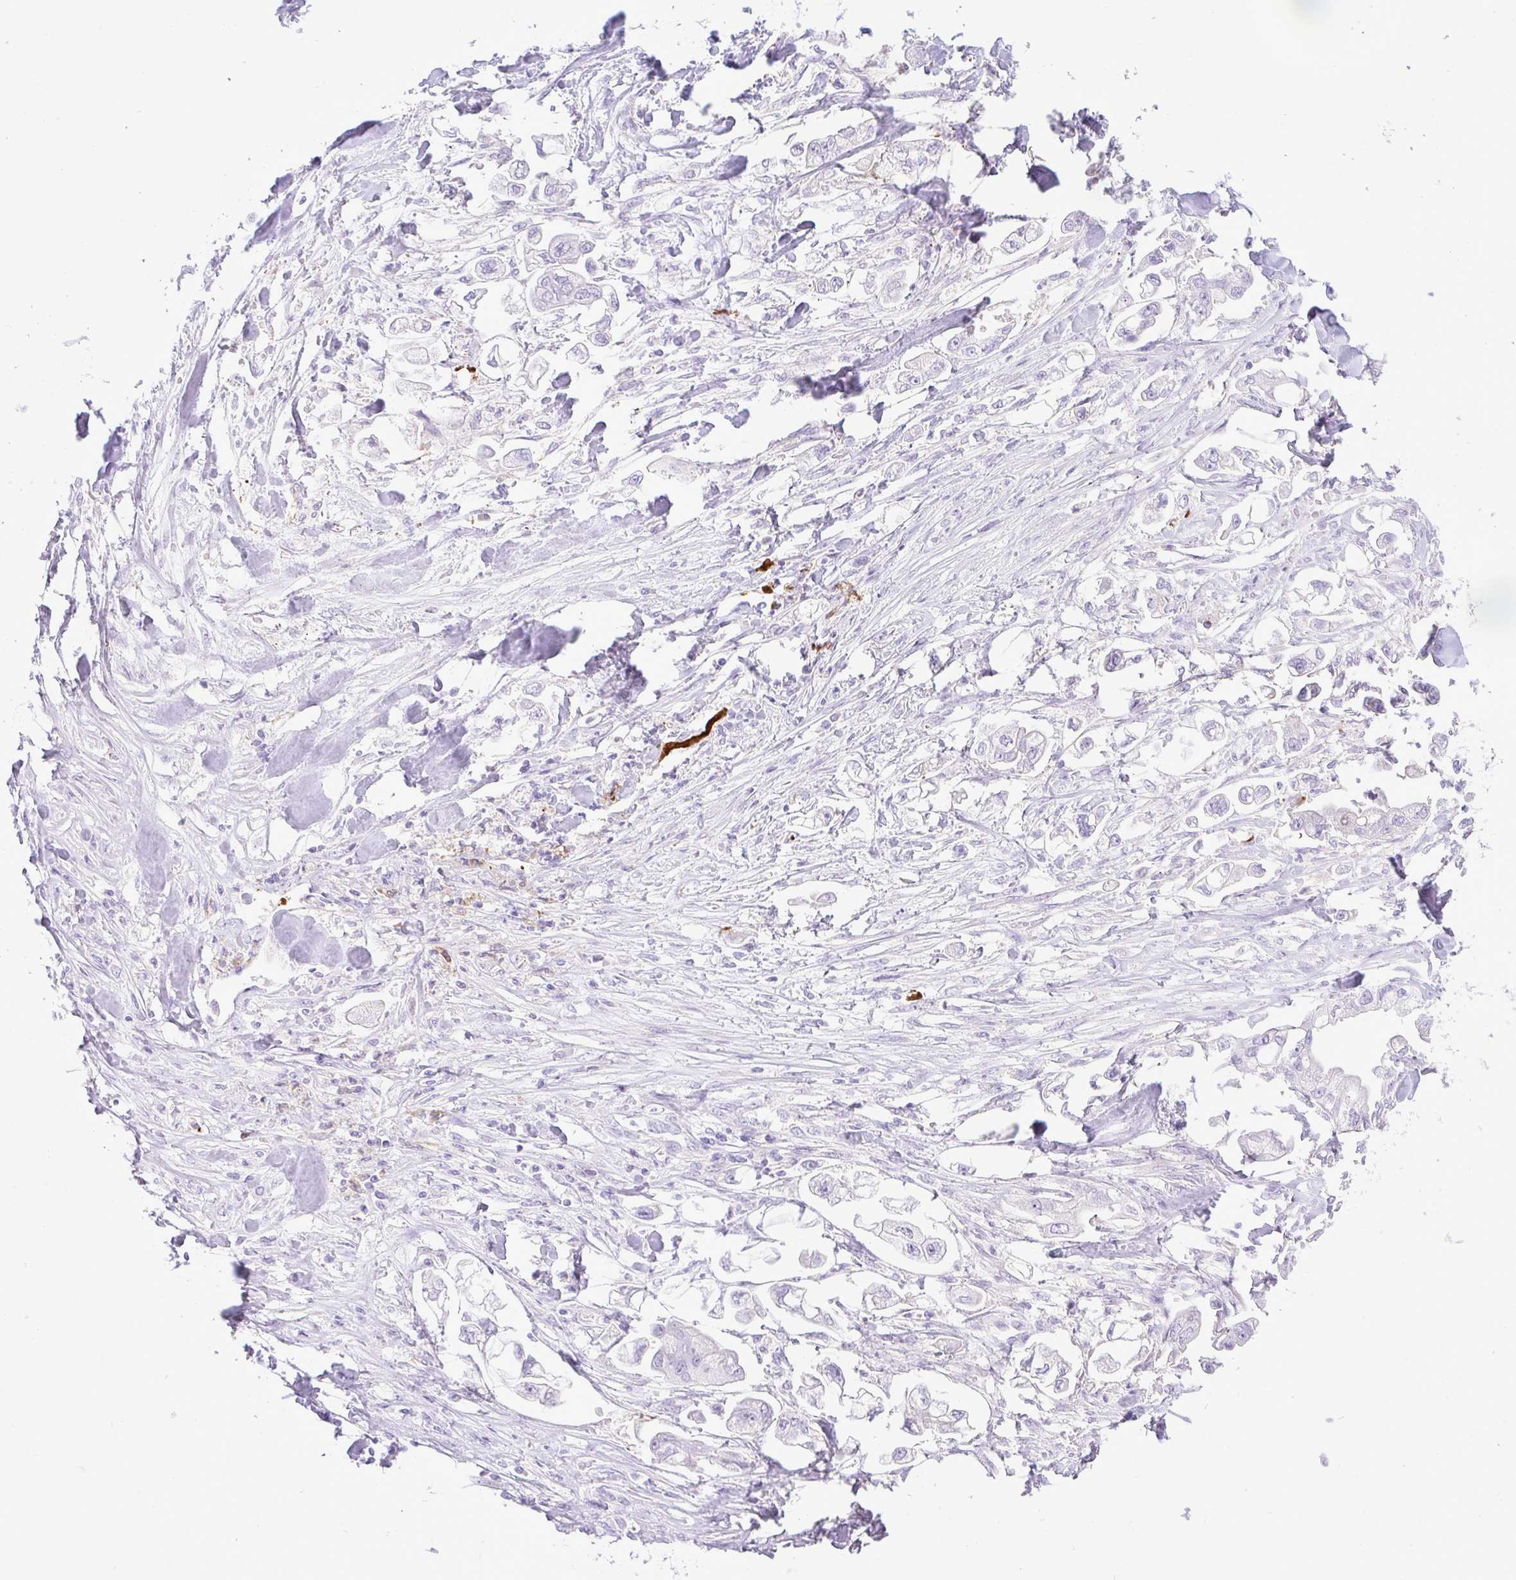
{"staining": {"intensity": "negative", "quantity": "none", "location": "none"}, "tissue": "stomach cancer", "cell_type": "Tumor cells", "image_type": "cancer", "snomed": [{"axis": "morphology", "description": "Adenocarcinoma, NOS"}, {"axis": "topography", "description": "Stomach"}], "caption": "Adenocarcinoma (stomach) was stained to show a protein in brown. There is no significant staining in tumor cells.", "gene": "ZNF101", "patient": {"sex": "male", "age": 62}}